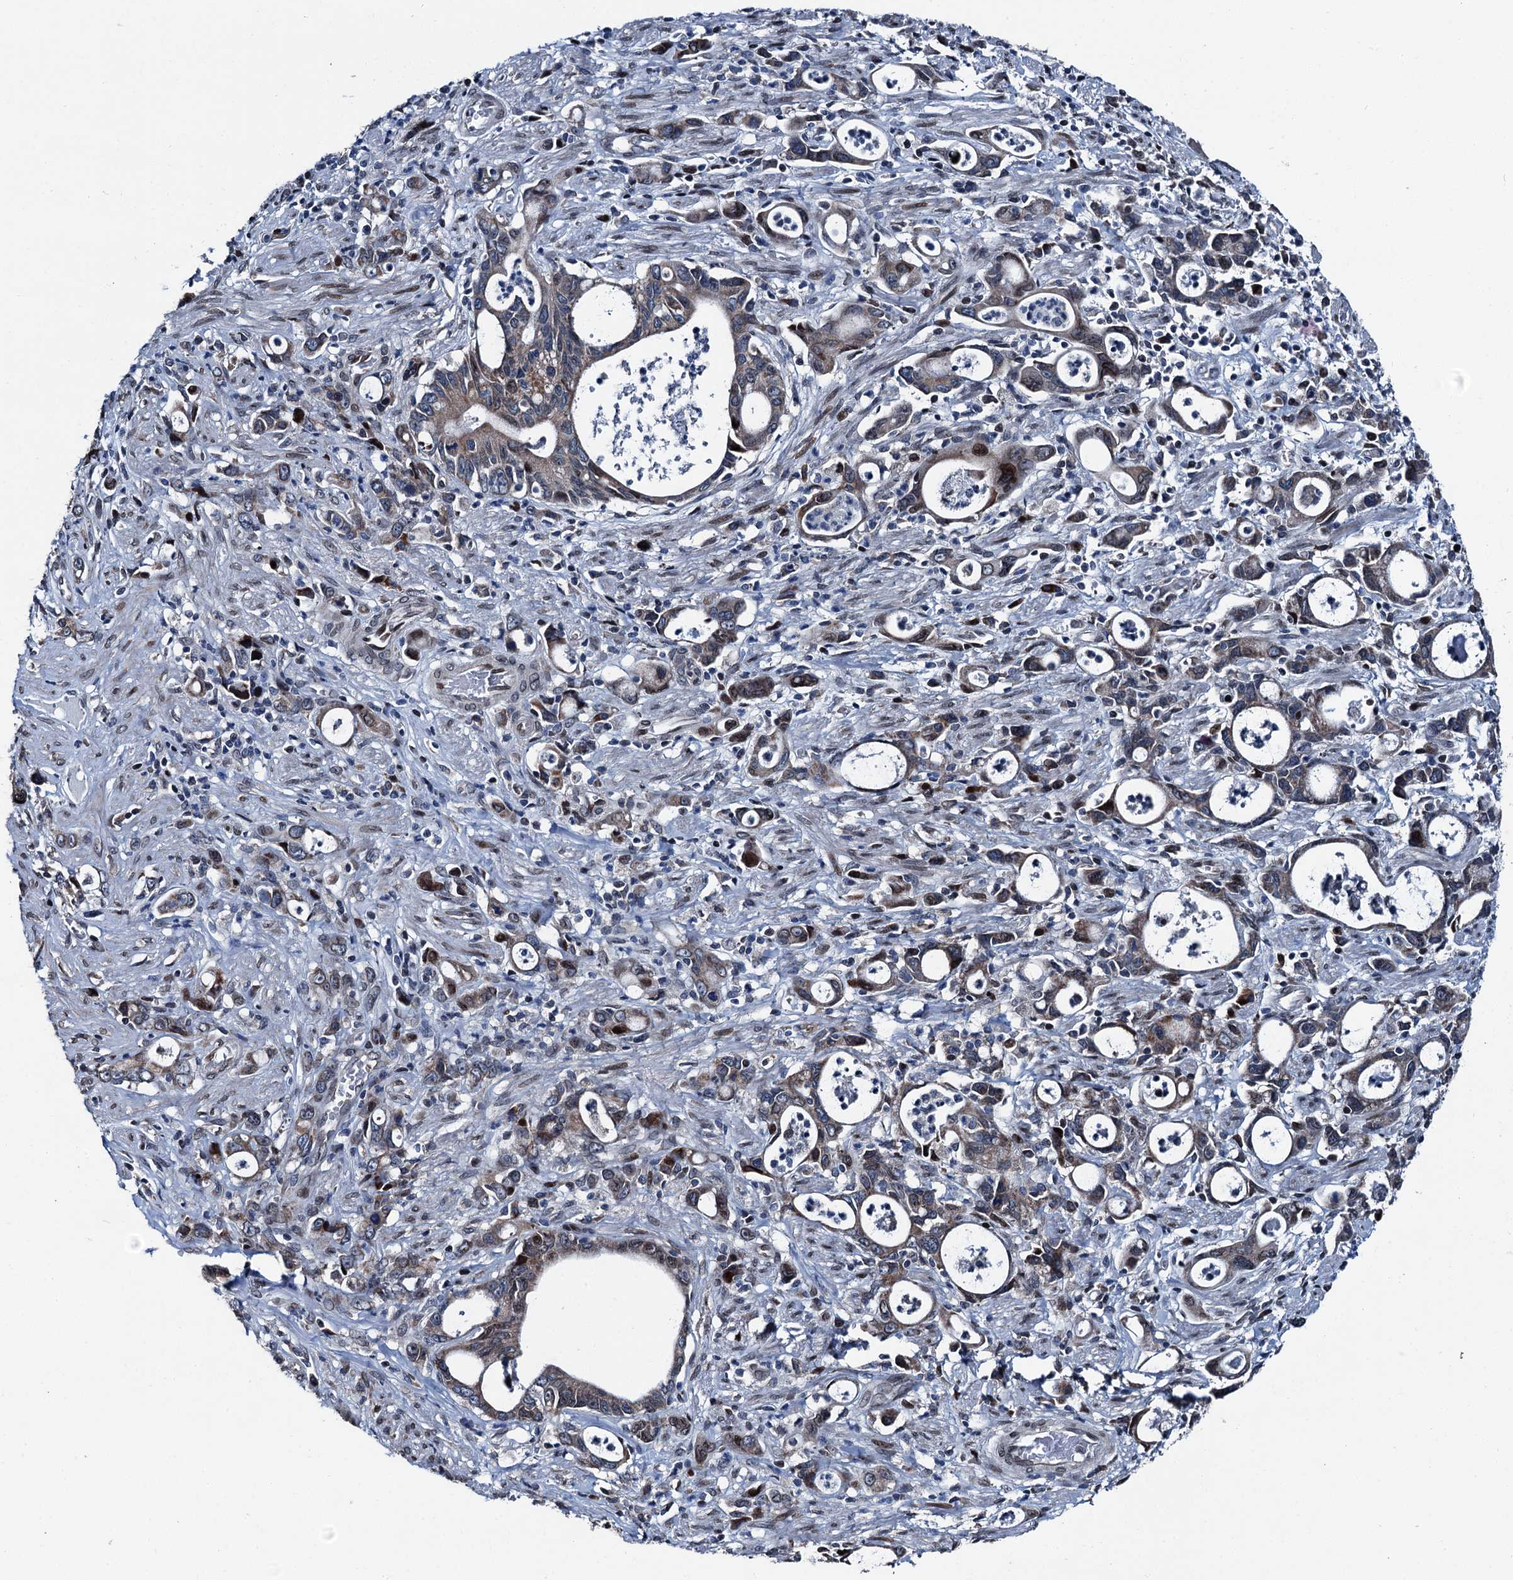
{"staining": {"intensity": "weak", "quantity": ">75%", "location": "cytoplasmic/membranous"}, "tissue": "stomach cancer", "cell_type": "Tumor cells", "image_type": "cancer", "snomed": [{"axis": "morphology", "description": "Adenocarcinoma, NOS"}, {"axis": "topography", "description": "Stomach, lower"}], "caption": "Immunohistochemistry photomicrograph of human stomach adenocarcinoma stained for a protein (brown), which displays low levels of weak cytoplasmic/membranous positivity in approximately >75% of tumor cells.", "gene": "MRPL14", "patient": {"sex": "female", "age": 43}}